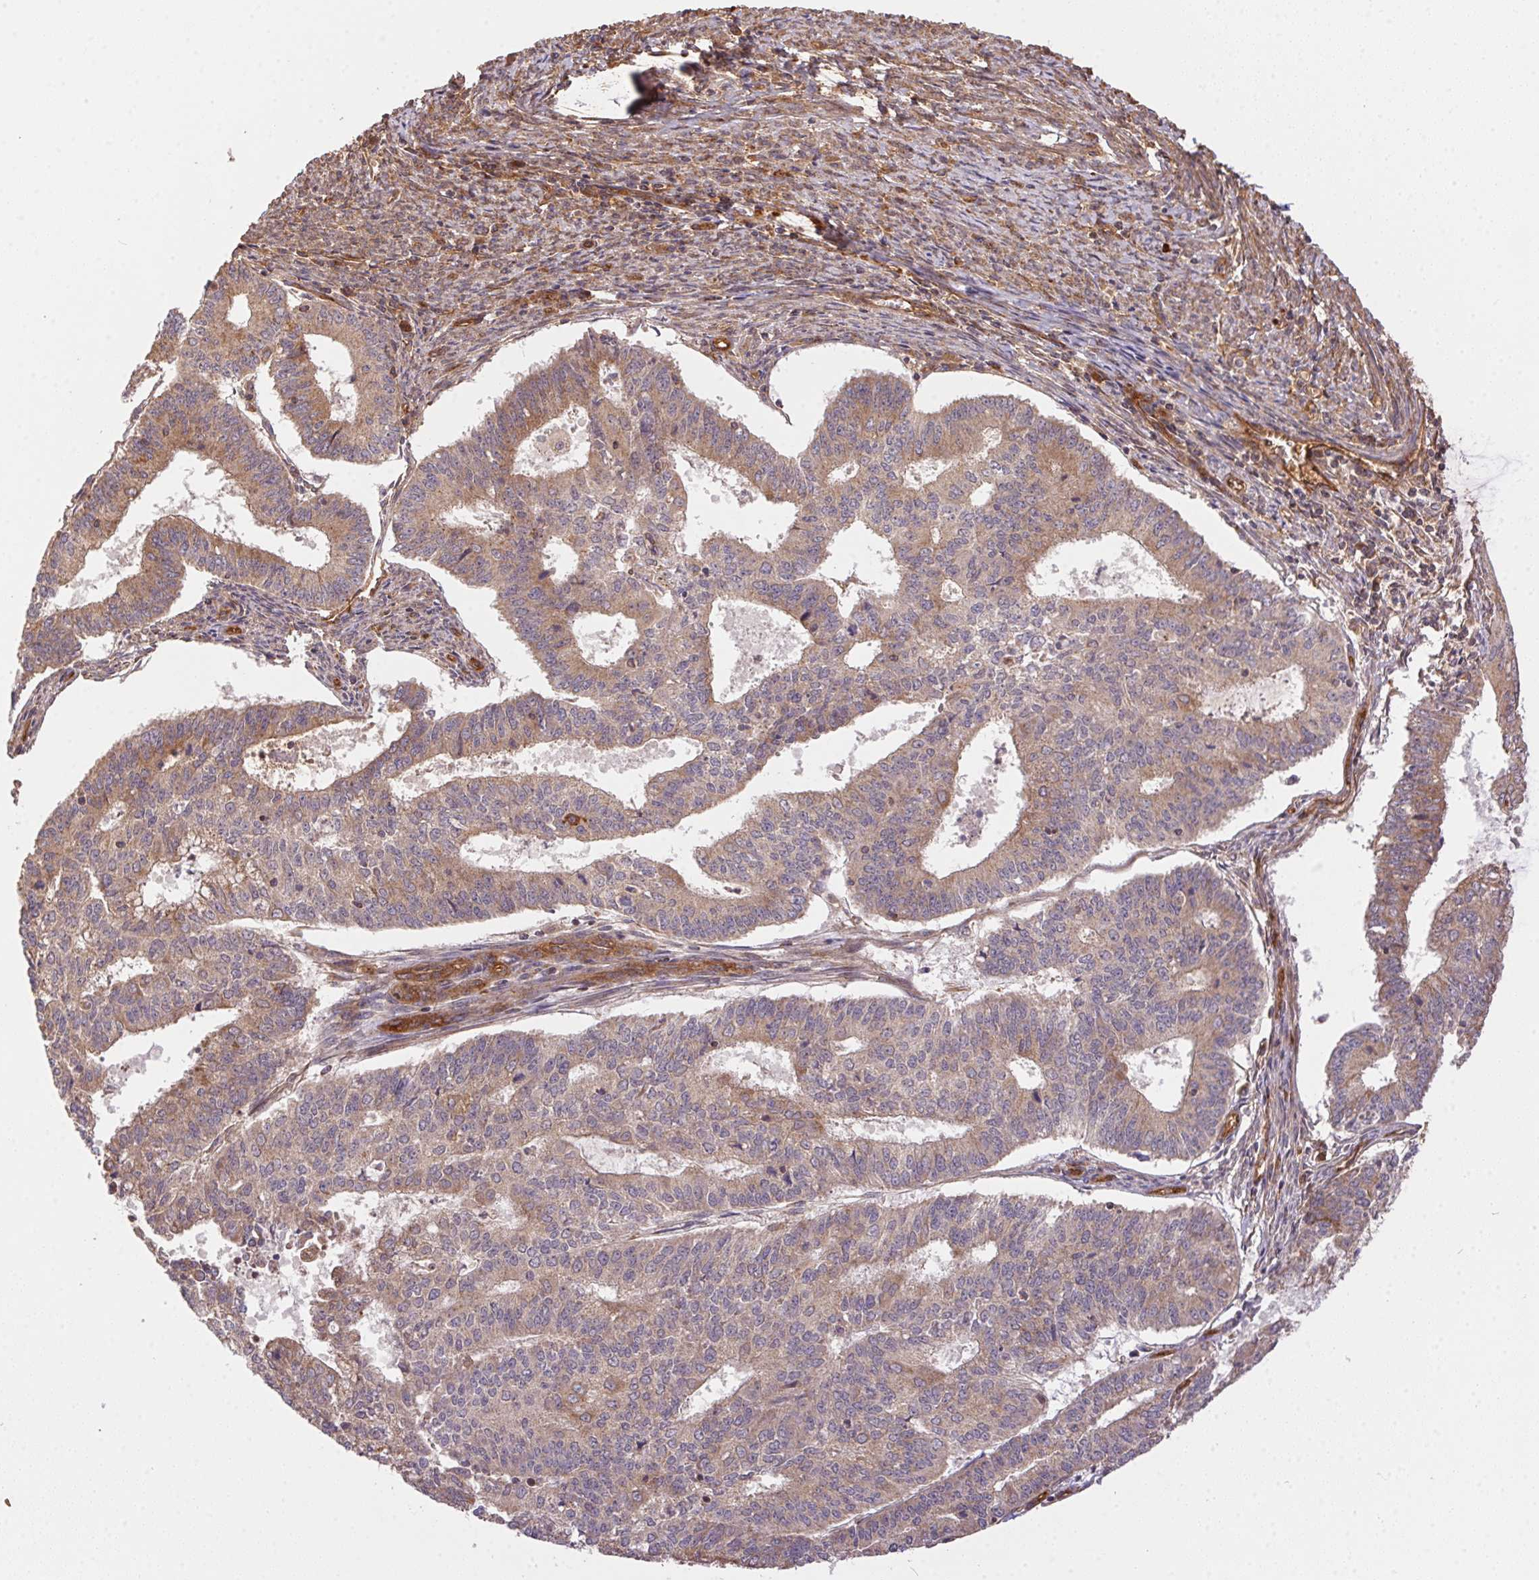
{"staining": {"intensity": "weak", "quantity": "25%-75%", "location": "cytoplasmic/membranous"}, "tissue": "endometrial cancer", "cell_type": "Tumor cells", "image_type": "cancer", "snomed": [{"axis": "morphology", "description": "Adenocarcinoma, NOS"}, {"axis": "topography", "description": "Endometrium"}], "caption": "Immunohistochemical staining of human endometrial cancer displays low levels of weak cytoplasmic/membranous positivity in approximately 25%-75% of tumor cells.", "gene": "USE1", "patient": {"sex": "female", "age": 61}}